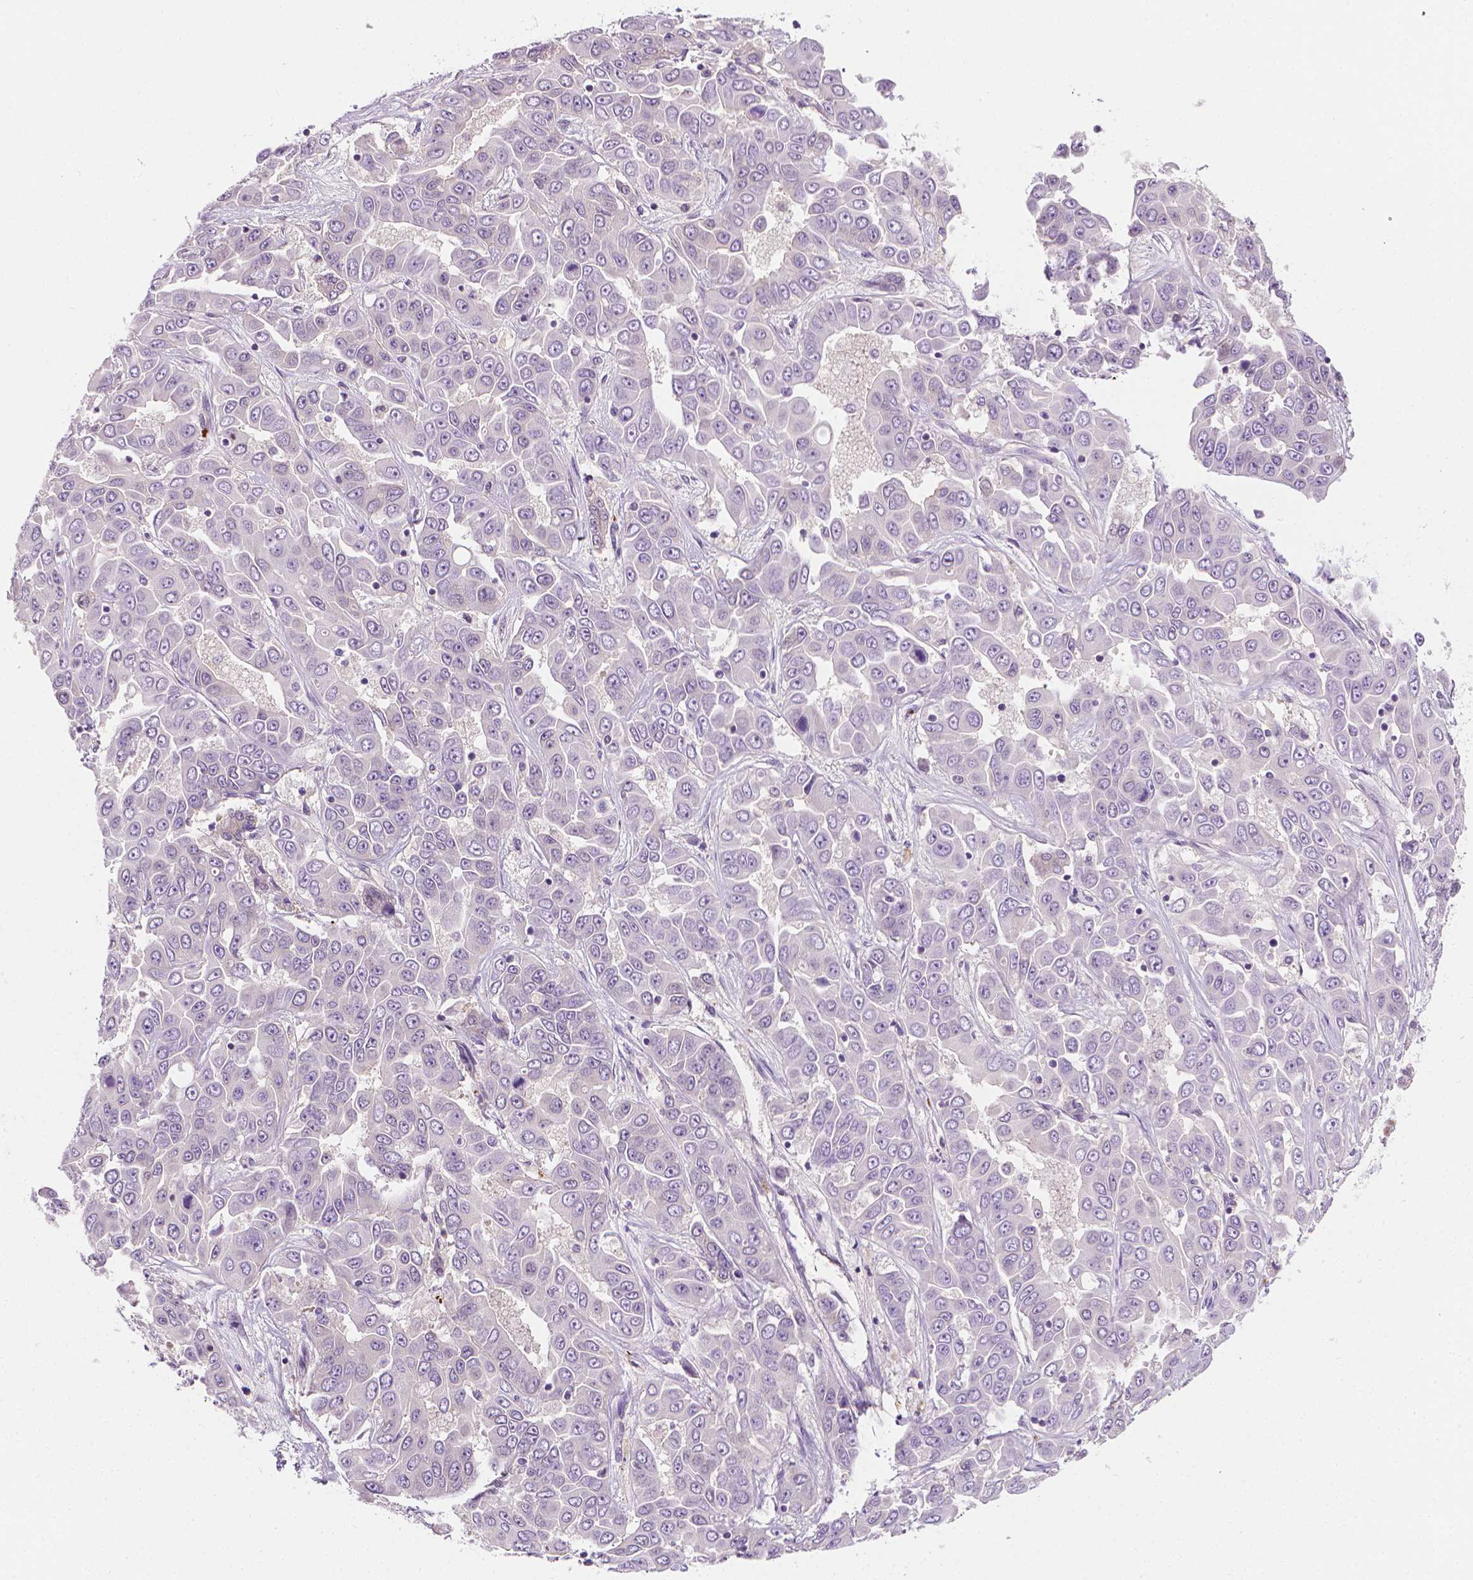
{"staining": {"intensity": "negative", "quantity": "none", "location": "none"}, "tissue": "liver cancer", "cell_type": "Tumor cells", "image_type": "cancer", "snomed": [{"axis": "morphology", "description": "Cholangiocarcinoma"}, {"axis": "topography", "description": "Liver"}], "caption": "Tumor cells are negative for protein expression in human liver cancer (cholangiocarcinoma).", "gene": "MCOLN3", "patient": {"sex": "female", "age": 52}}